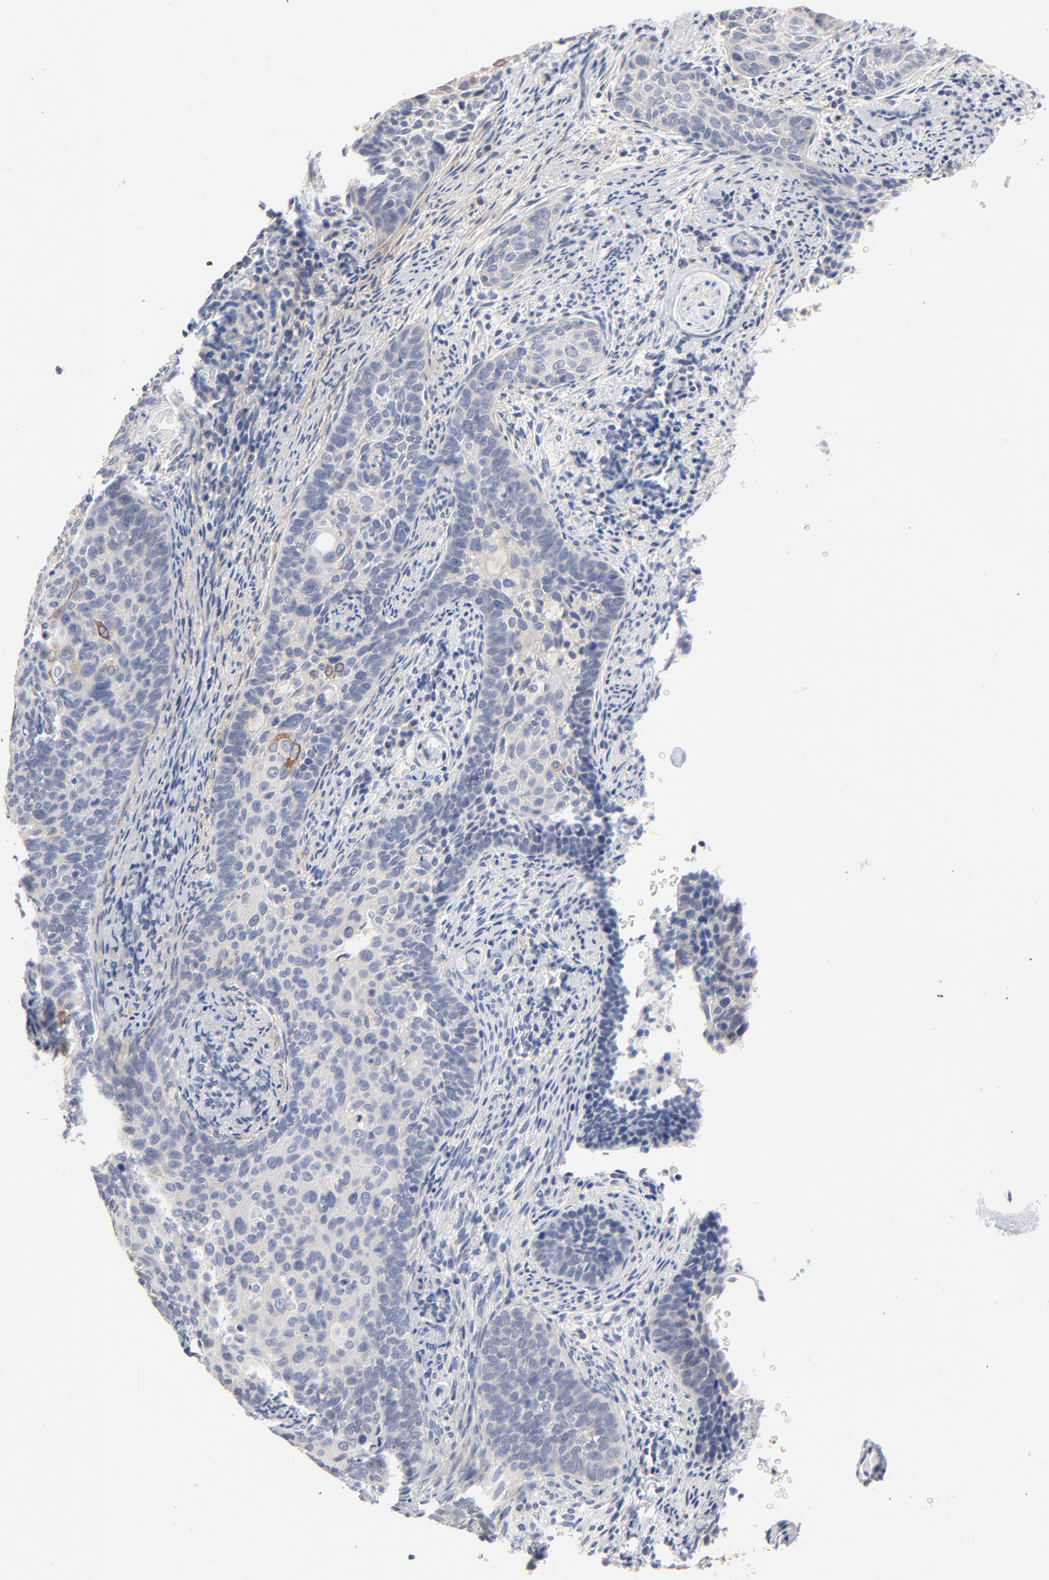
{"staining": {"intensity": "moderate", "quantity": "<25%", "location": "cytoplasmic/membranous"}, "tissue": "cervical cancer", "cell_type": "Tumor cells", "image_type": "cancer", "snomed": [{"axis": "morphology", "description": "Squamous cell carcinoma, NOS"}, {"axis": "topography", "description": "Cervix"}], "caption": "Approximately <25% of tumor cells in human cervical cancer exhibit moderate cytoplasmic/membranous protein expression as visualized by brown immunohistochemical staining.", "gene": "AADAC", "patient": {"sex": "female", "age": 33}}